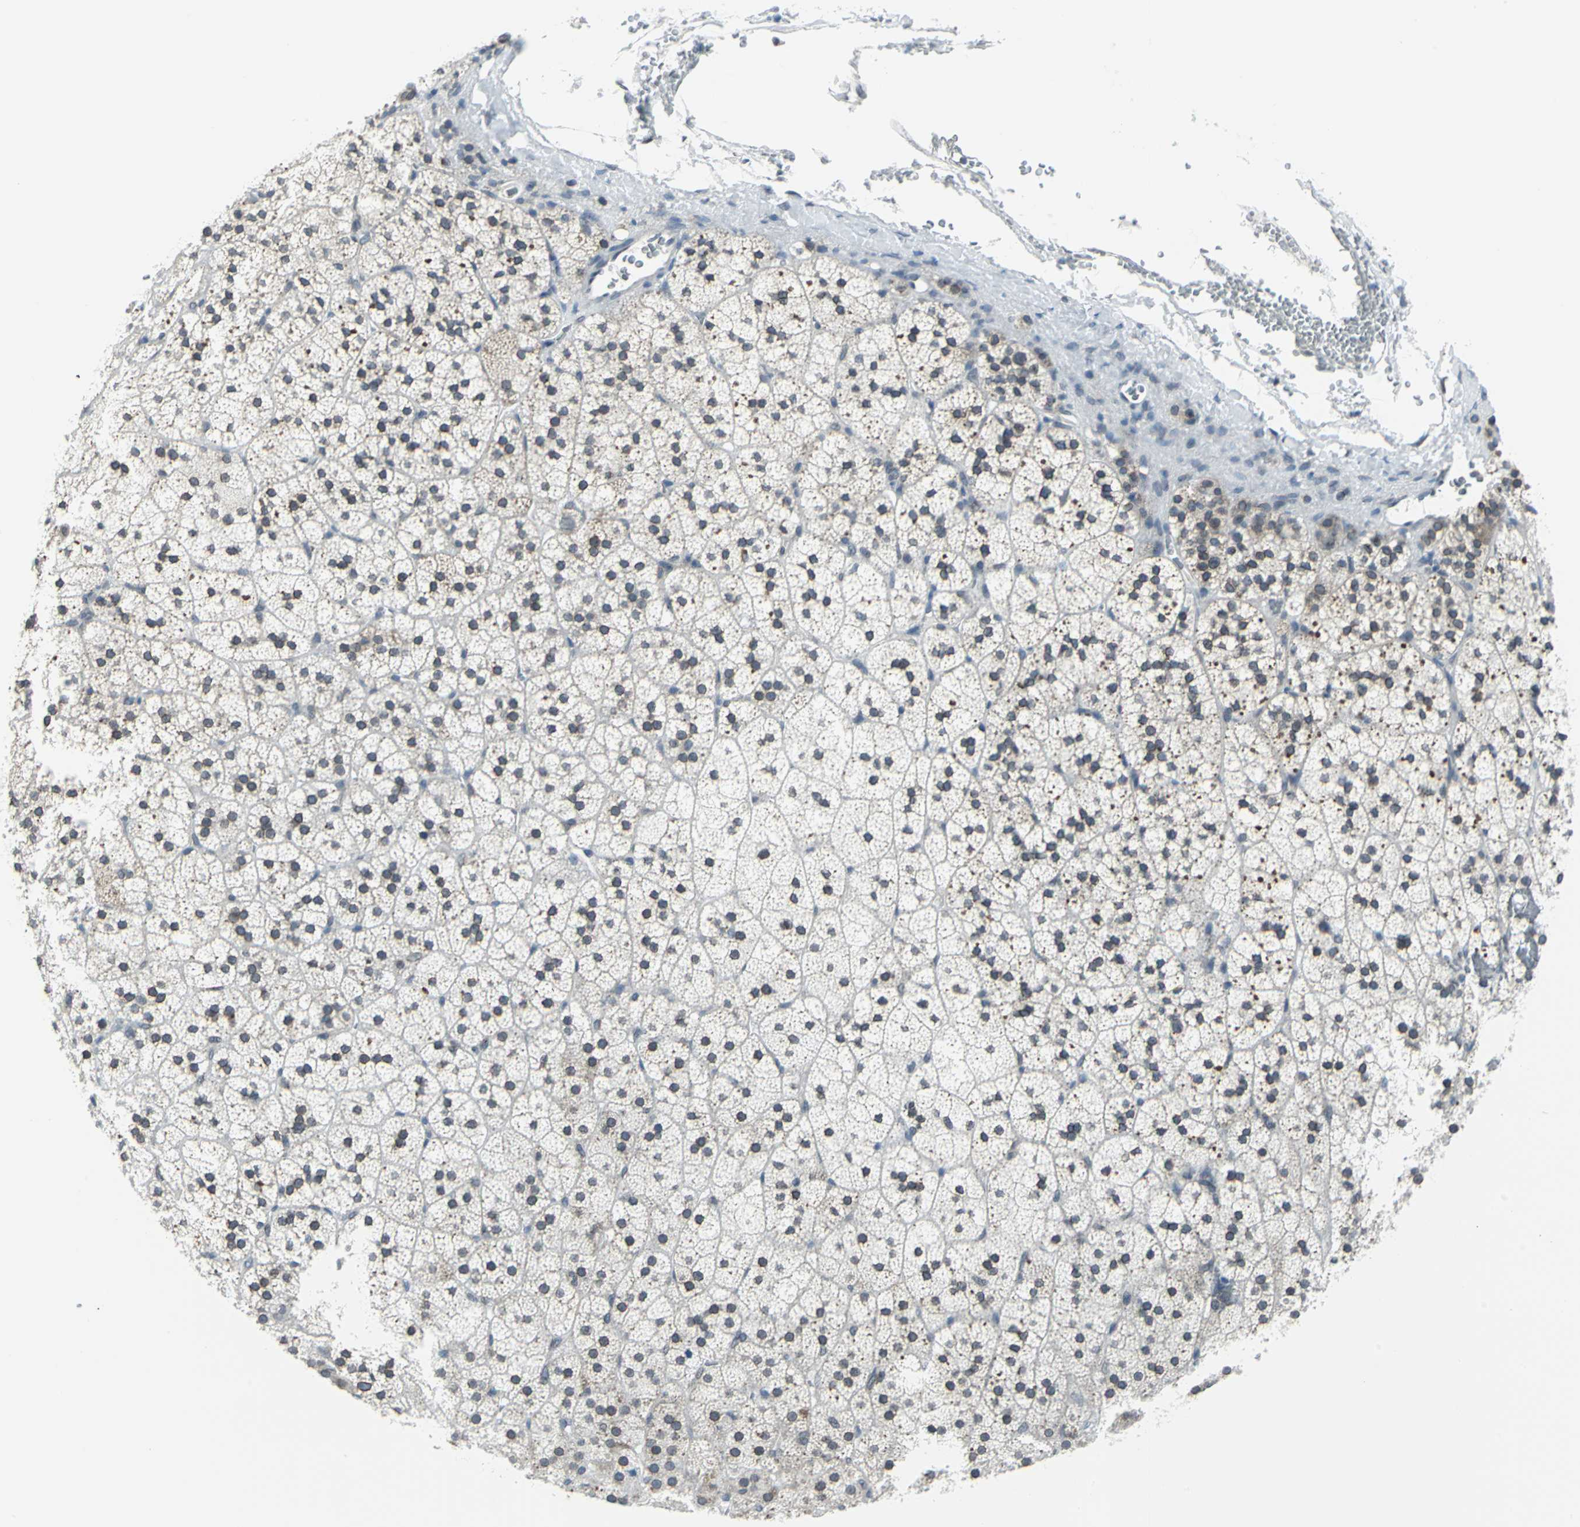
{"staining": {"intensity": "moderate", "quantity": "25%-75%", "location": "cytoplasmic/membranous,nuclear"}, "tissue": "adrenal gland", "cell_type": "Glandular cells", "image_type": "normal", "snomed": [{"axis": "morphology", "description": "Normal tissue, NOS"}, {"axis": "topography", "description": "Adrenal gland"}], "caption": "The histopathology image demonstrates a brown stain indicating the presence of a protein in the cytoplasmic/membranous,nuclear of glandular cells in adrenal gland.", "gene": "SNUPN", "patient": {"sex": "male", "age": 35}}